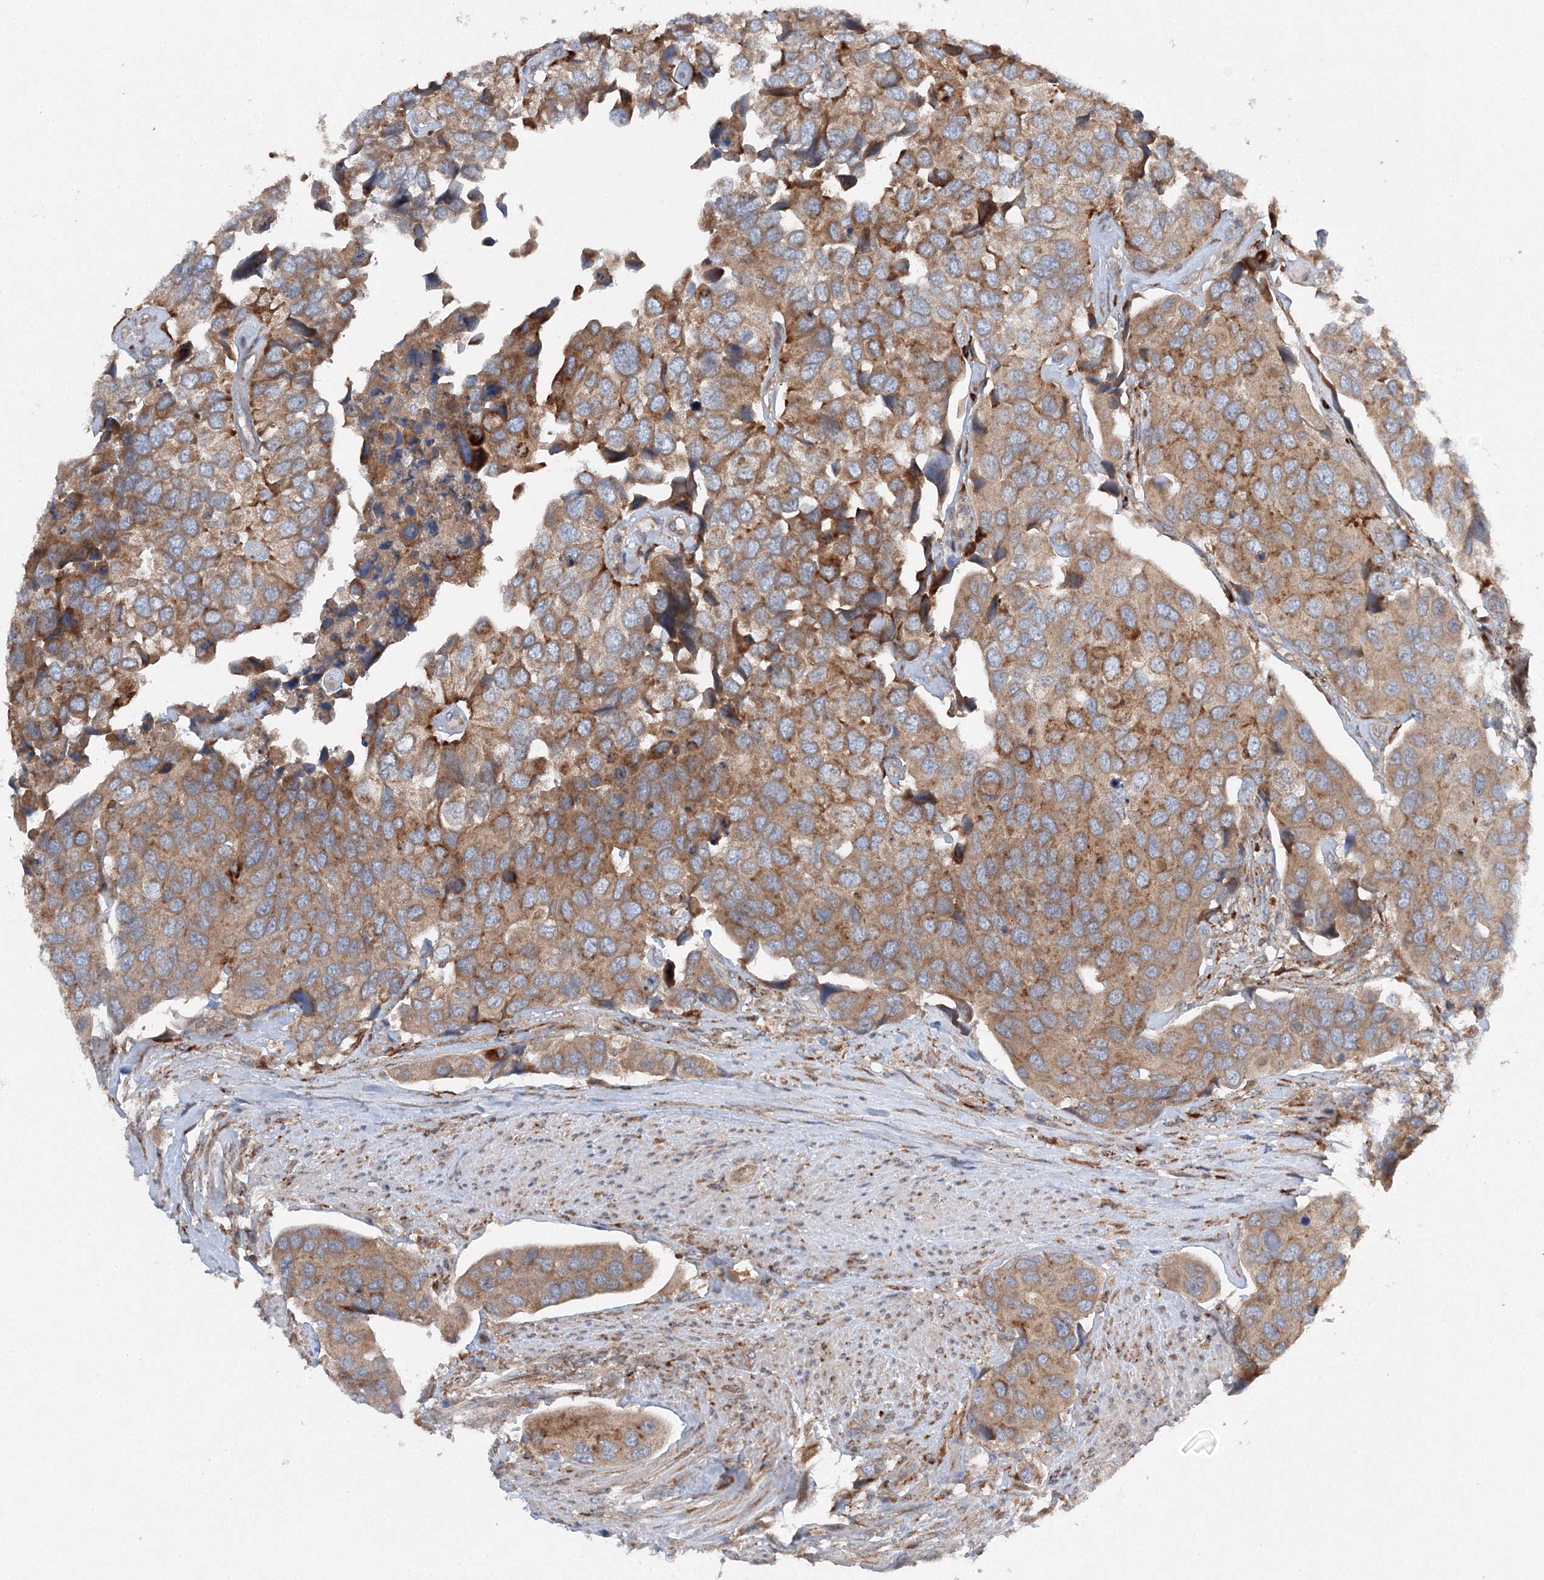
{"staining": {"intensity": "moderate", "quantity": ">75%", "location": "cytoplasmic/membranous"}, "tissue": "urothelial cancer", "cell_type": "Tumor cells", "image_type": "cancer", "snomed": [{"axis": "morphology", "description": "Urothelial carcinoma, High grade"}, {"axis": "topography", "description": "Urinary bladder"}], "caption": "Immunohistochemistry photomicrograph of urothelial cancer stained for a protein (brown), which exhibits medium levels of moderate cytoplasmic/membranous expression in about >75% of tumor cells.", "gene": "SLC36A1", "patient": {"sex": "male", "age": 74}}